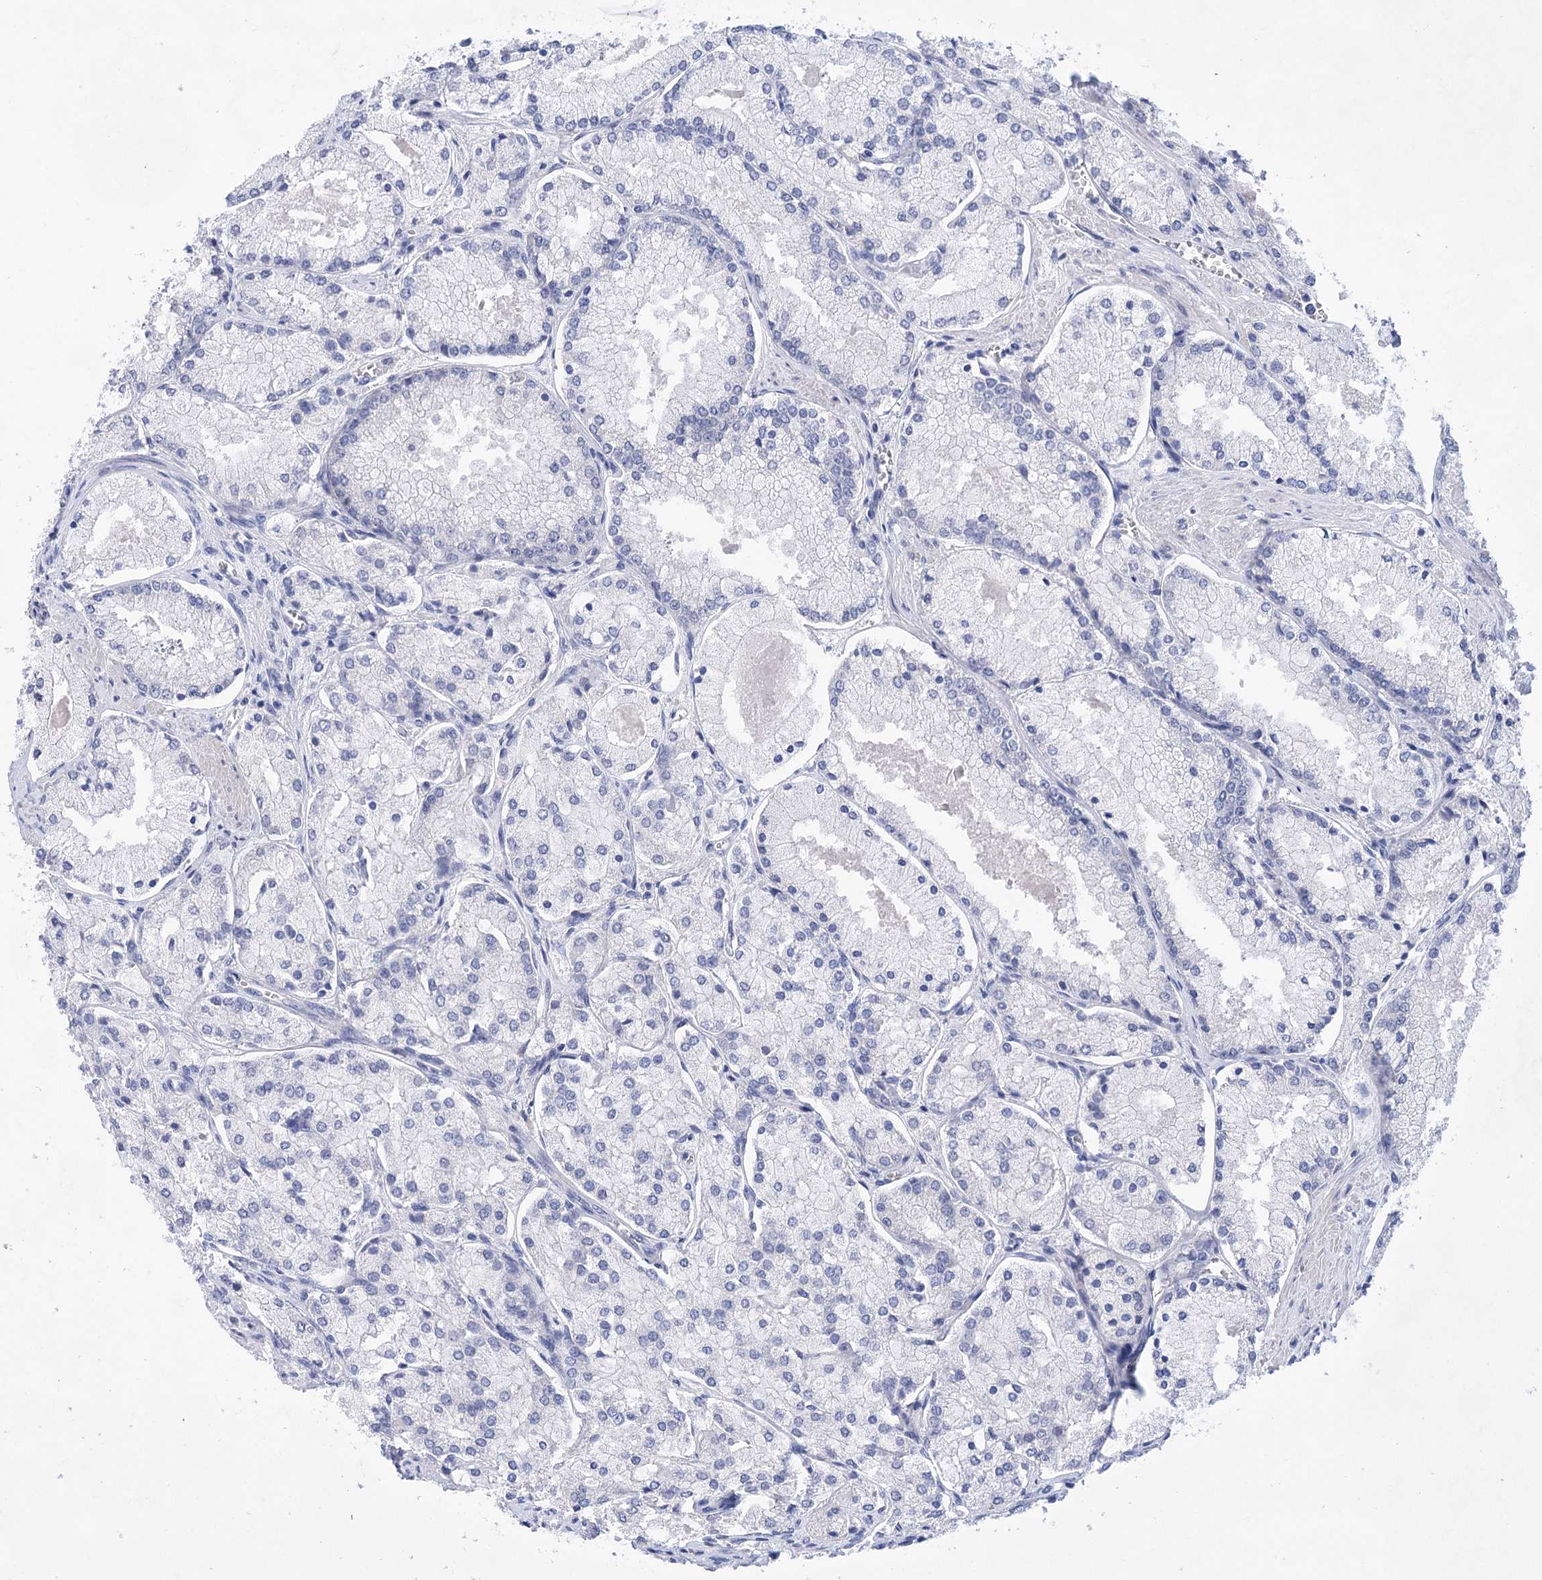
{"staining": {"intensity": "negative", "quantity": "none", "location": "none"}, "tissue": "prostate cancer", "cell_type": "Tumor cells", "image_type": "cancer", "snomed": [{"axis": "morphology", "description": "Adenocarcinoma, Low grade"}, {"axis": "topography", "description": "Prostate"}], "caption": "Immunohistochemistry (IHC) photomicrograph of prostate cancer (low-grade adenocarcinoma) stained for a protein (brown), which shows no positivity in tumor cells.", "gene": "LALBA", "patient": {"sex": "male", "age": 74}}